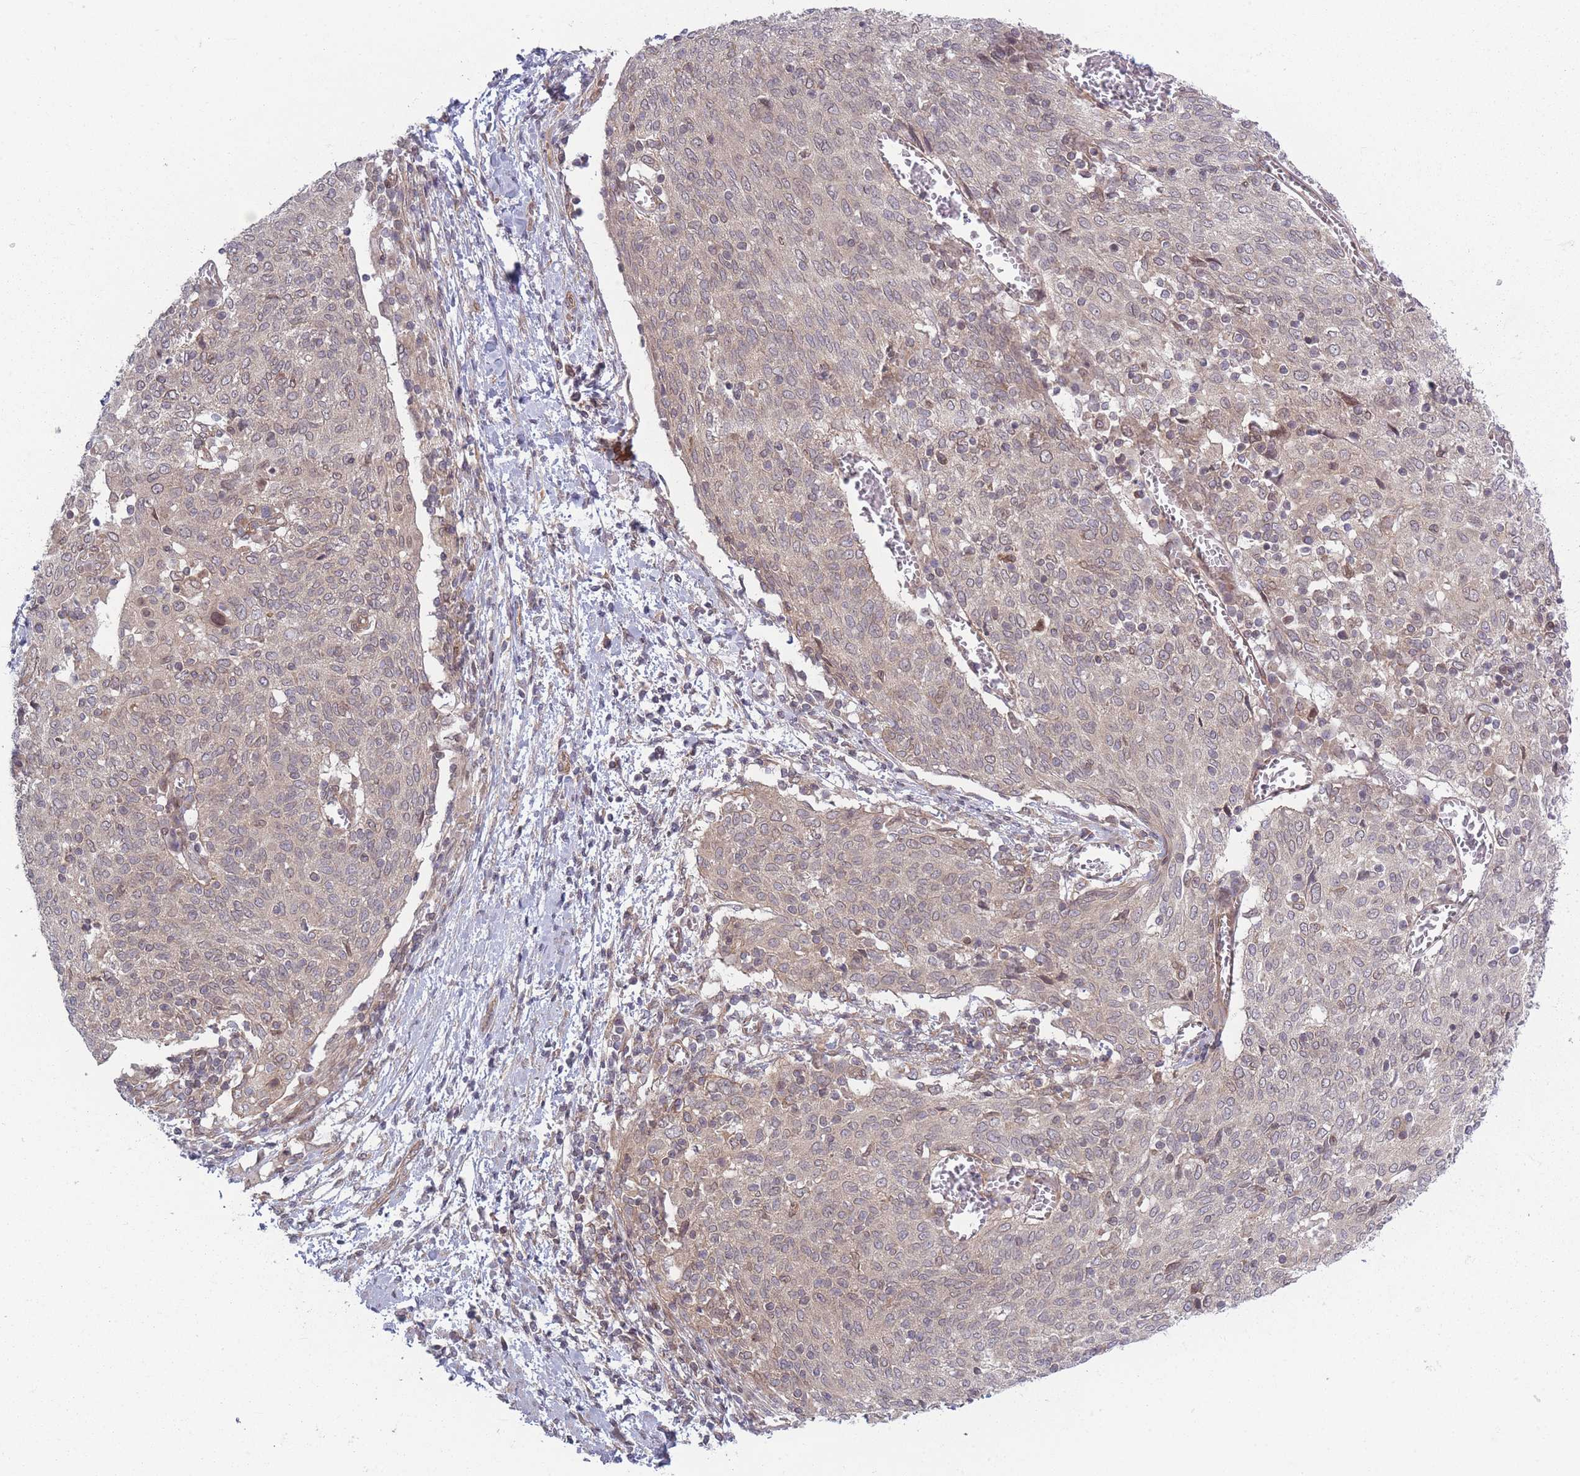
{"staining": {"intensity": "weak", "quantity": "25%-75%", "location": "nuclear"}, "tissue": "cervical cancer", "cell_type": "Tumor cells", "image_type": "cancer", "snomed": [{"axis": "morphology", "description": "Squamous cell carcinoma, NOS"}, {"axis": "topography", "description": "Cervix"}], "caption": "The histopathology image demonstrates a brown stain indicating the presence of a protein in the nuclear of tumor cells in squamous cell carcinoma (cervical).", "gene": "VRK2", "patient": {"sex": "female", "age": 52}}